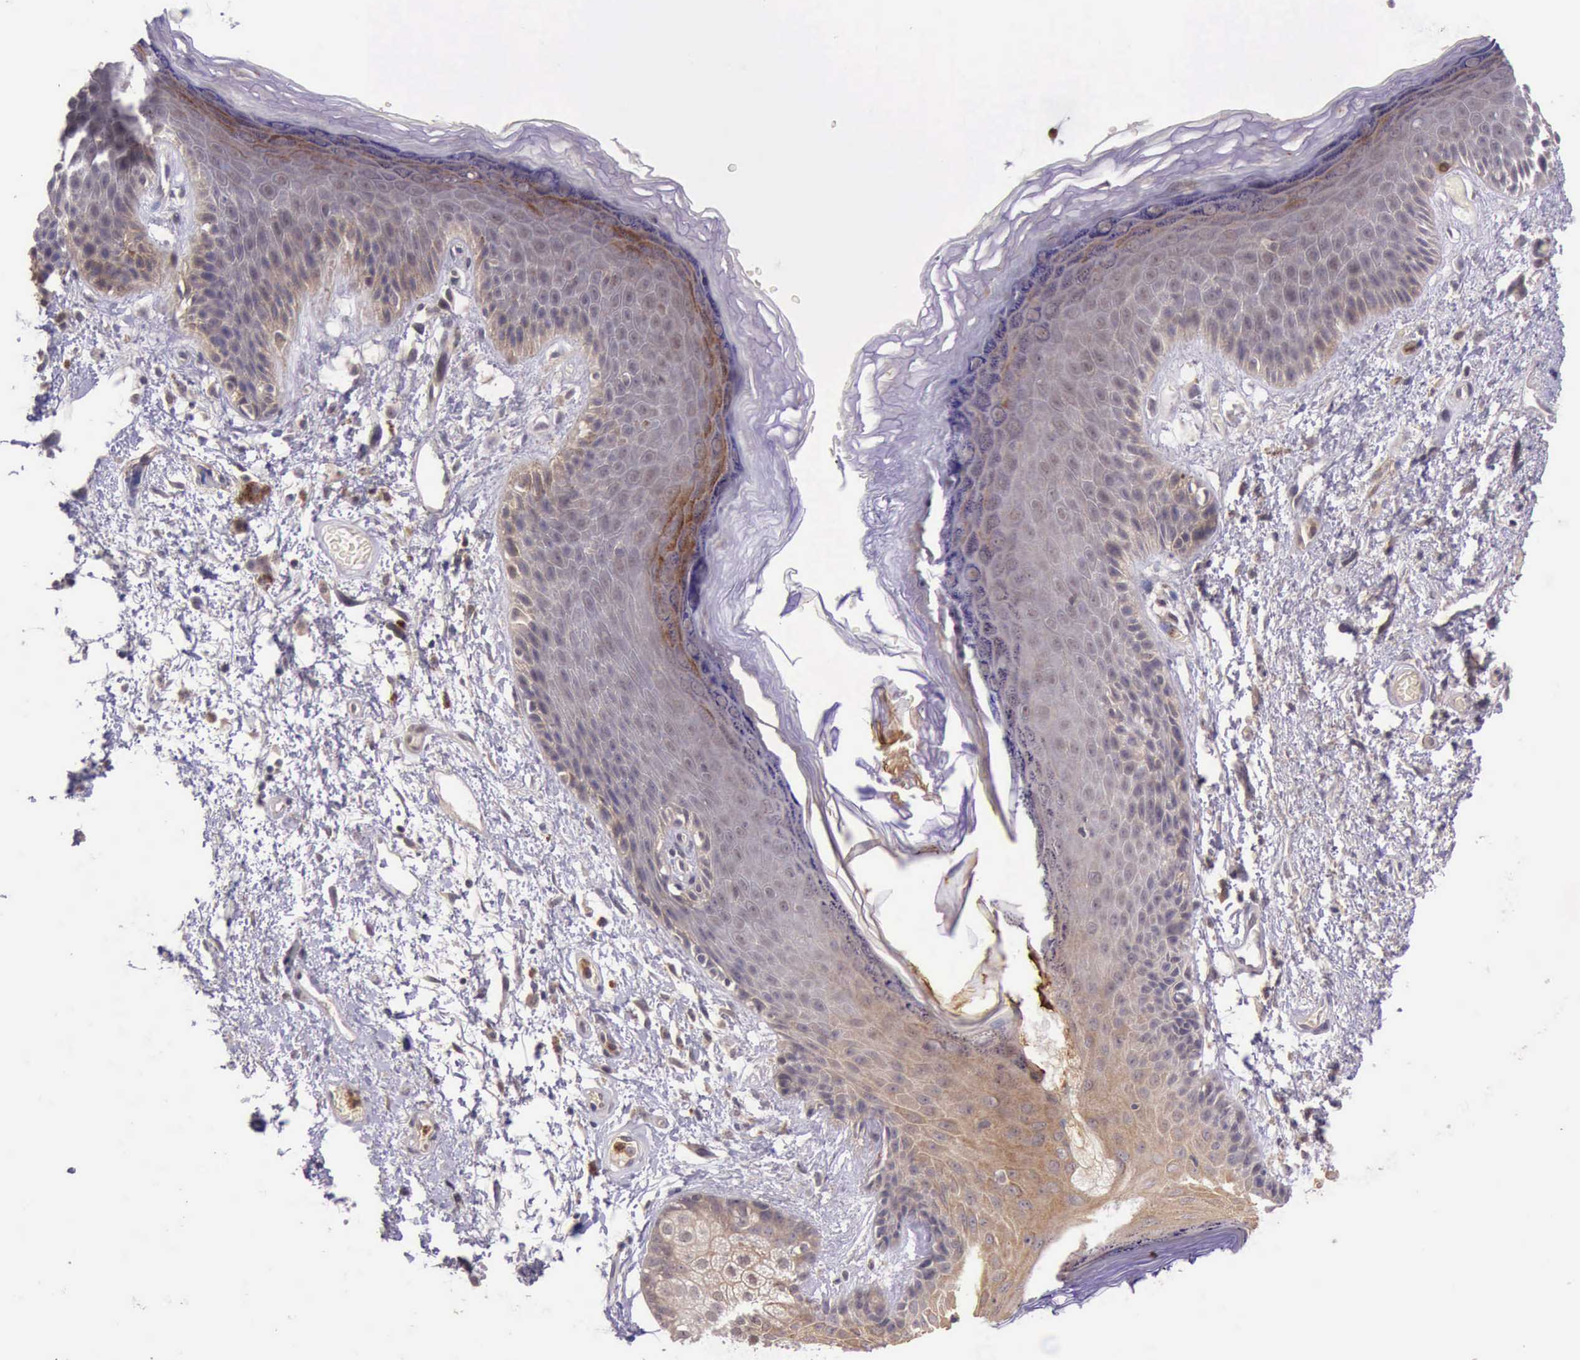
{"staining": {"intensity": "weak", "quantity": "<25%", "location": "cytoplasmic/membranous"}, "tissue": "skin", "cell_type": "Epidermal cells", "image_type": "normal", "snomed": [{"axis": "morphology", "description": "Normal tissue, NOS"}, {"axis": "topography", "description": "Anal"}, {"axis": "topography", "description": "Peripheral nerve tissue"}], "caption": "This is an immunohistochemistry image of benign skin. There is no staining in epidermal cells.", "gene": "PRICKLE3", "patient": {"sex": "female", "age": 46}}